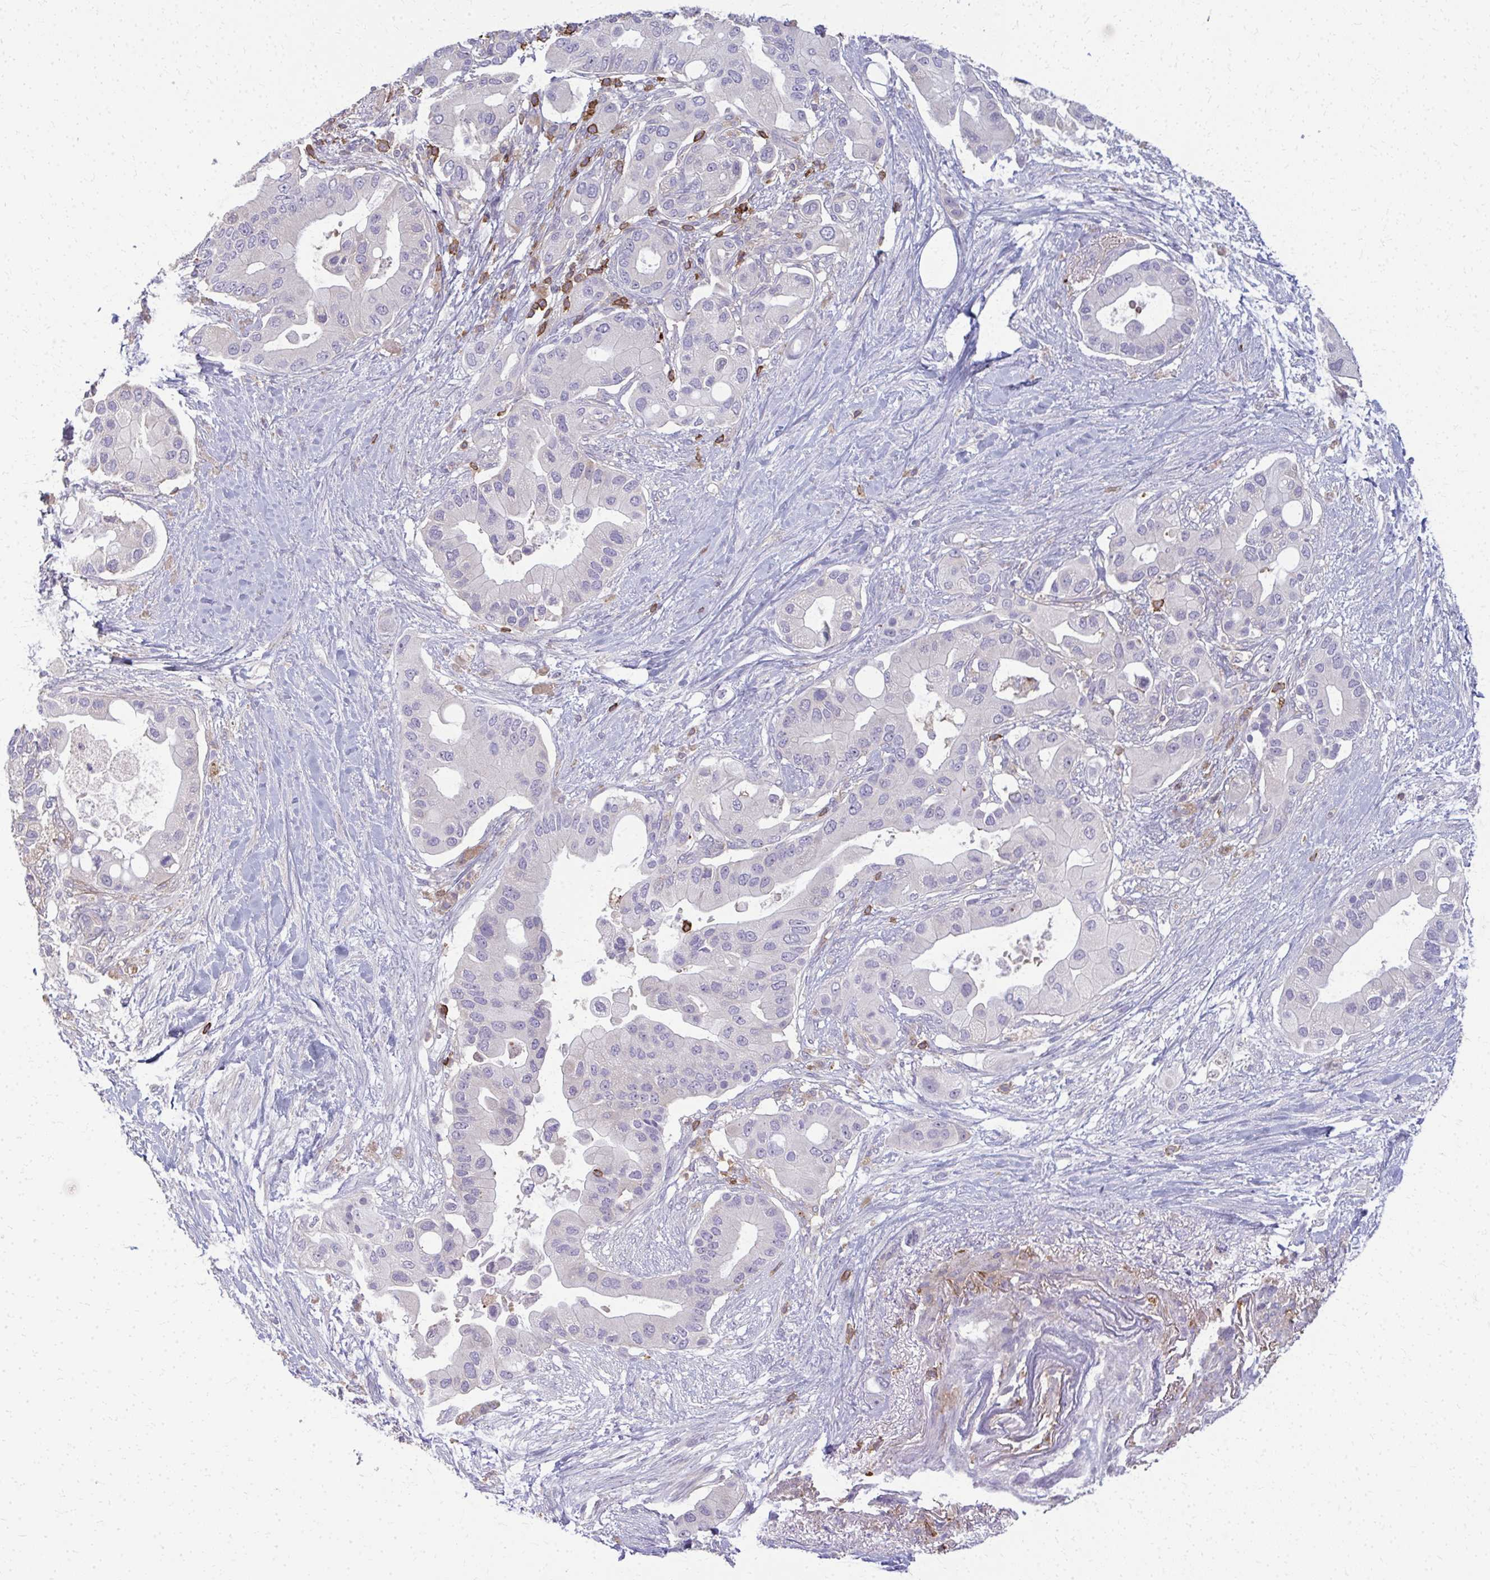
{"staining": {"intensity": "negative", "quantity": "none", "location": "none"}, "tissue": "pancreatic cancer", "cell_type": "Tumor cells", "image_type": "cancer", "snomed": [{"axis": "morphology", "description": "Adenocarcinoma, NOS"}, {"axis": "topography", "description": "Pancreas"}], "caption": "Immunohistochemistry of pancreatic adenocarcinoma exhibits no staining in tumor cells.", "gene": "AP5M1", "patient": {"sex": "male", "age": 57}}